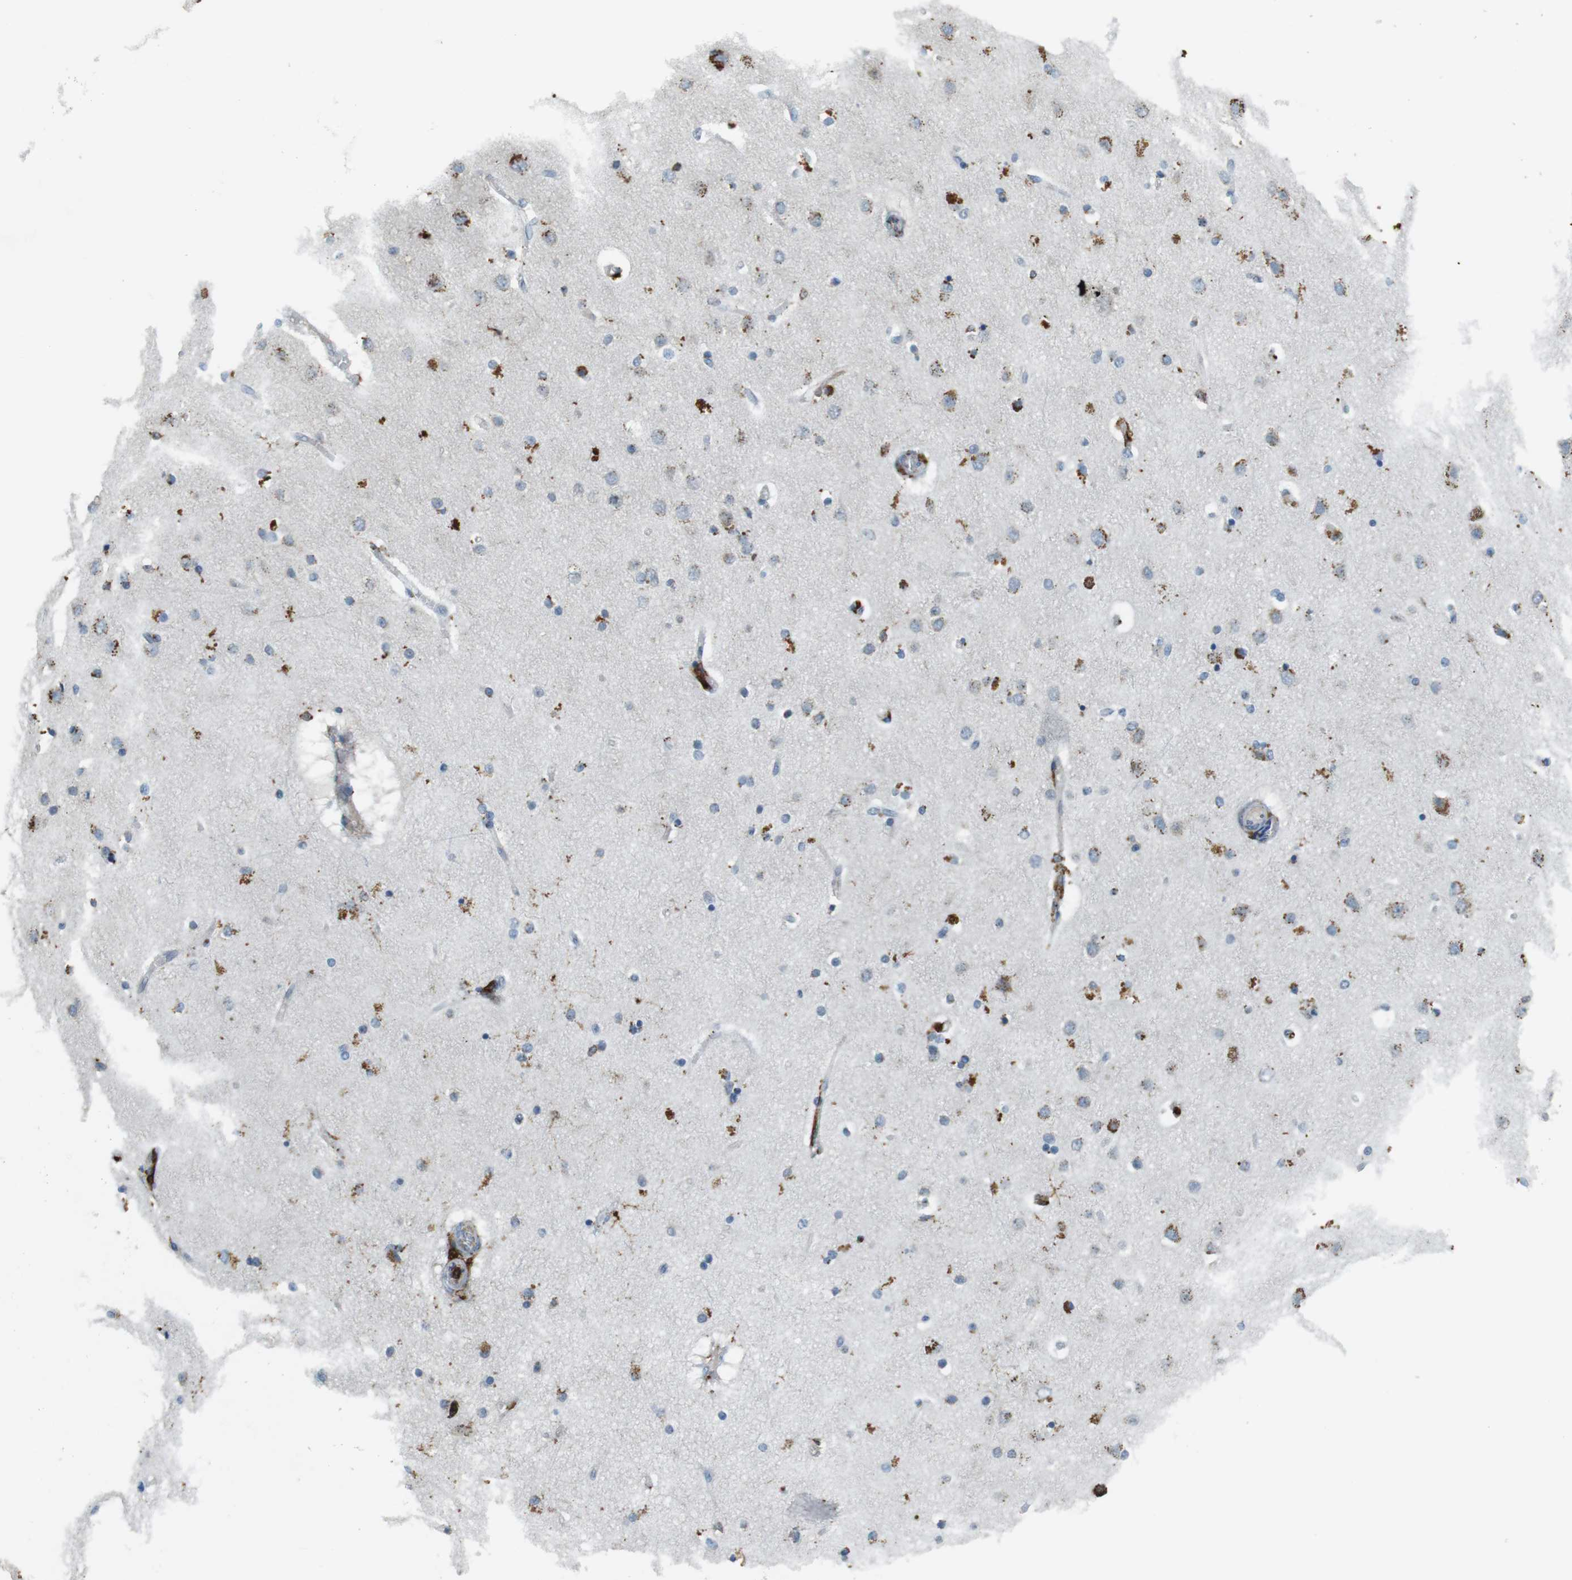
{"staining": {"intensity": "negative", "quantity": "none", "location": "none"}, "tissue": "cerebral cortex", "cell_type": "Endothelial cells", "image_type": "normal", "snomed": [{"axis": "morphology", "description": "Normal tissue, NOS"}, {"axis": "topography", "description": "Cerebral cortex"}], "caption": "IHC photomicrograph of normal cerebral cortex stained for a protein (brown), which reveals no positivity in endothelial cells.", "gene": "HLA", "patient": {"sex": "female", "age": 54}}